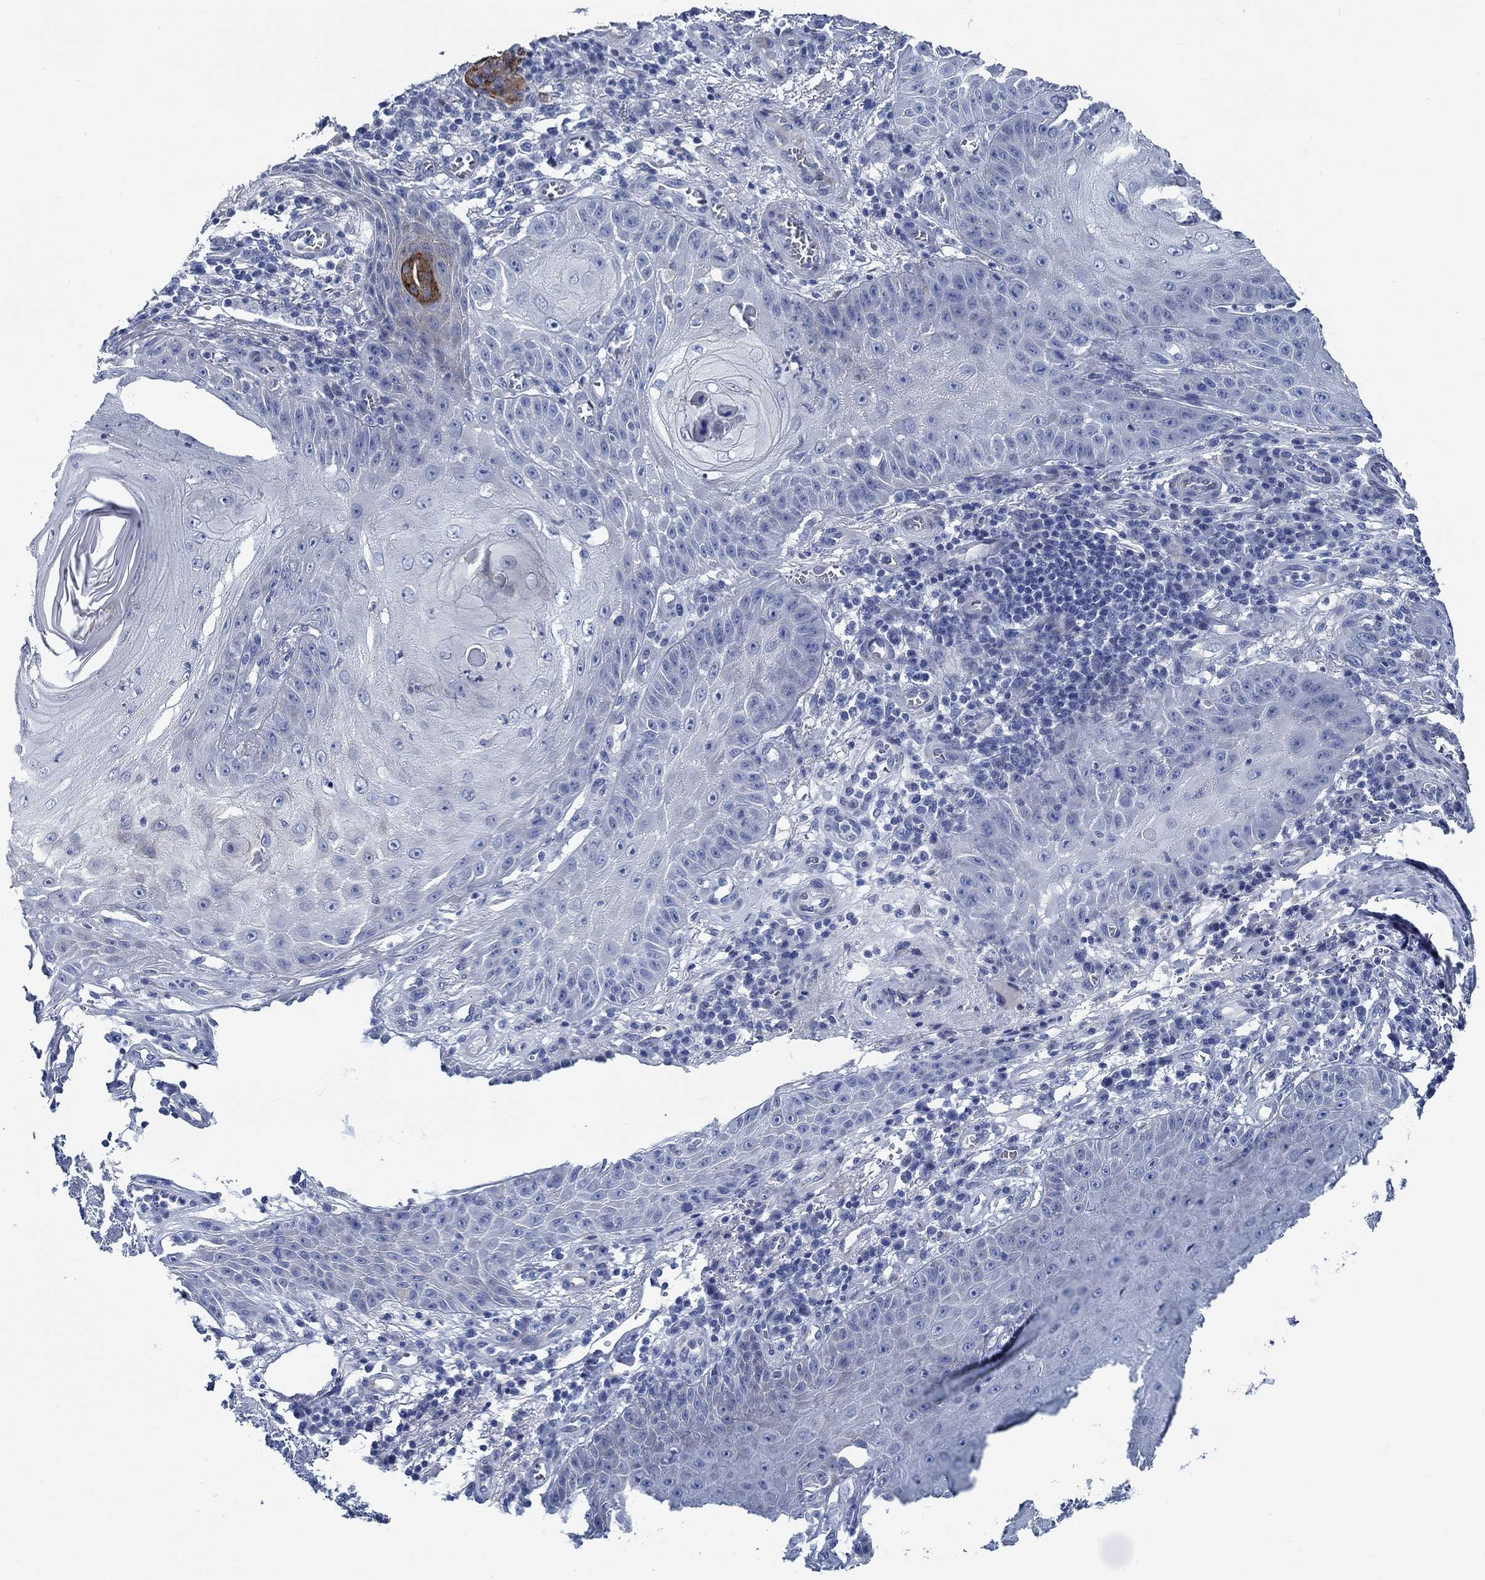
{"staining": {"intensity": "negative", "quantity": "none", "location": "none"}, "tissue": "skin cancer", "cell_type": "Tumor cells", "image_type": "cancer", "snomed": [{"axis": "morphology", "description": "Squamous cell carcinoma, NOS"}, {"axis": "topography", "description": "Skin"}], "caption": "Image shows no protein positivity in tumor cells of skin cancer (squamous cell carcinoma) tissue. (DAB (3,3'-diaminobenzidine) IHC visualized using brightfield microscopy, high magnification).", "gene": "SVEP1", "patient": {"sex": "male", "age": 70}}